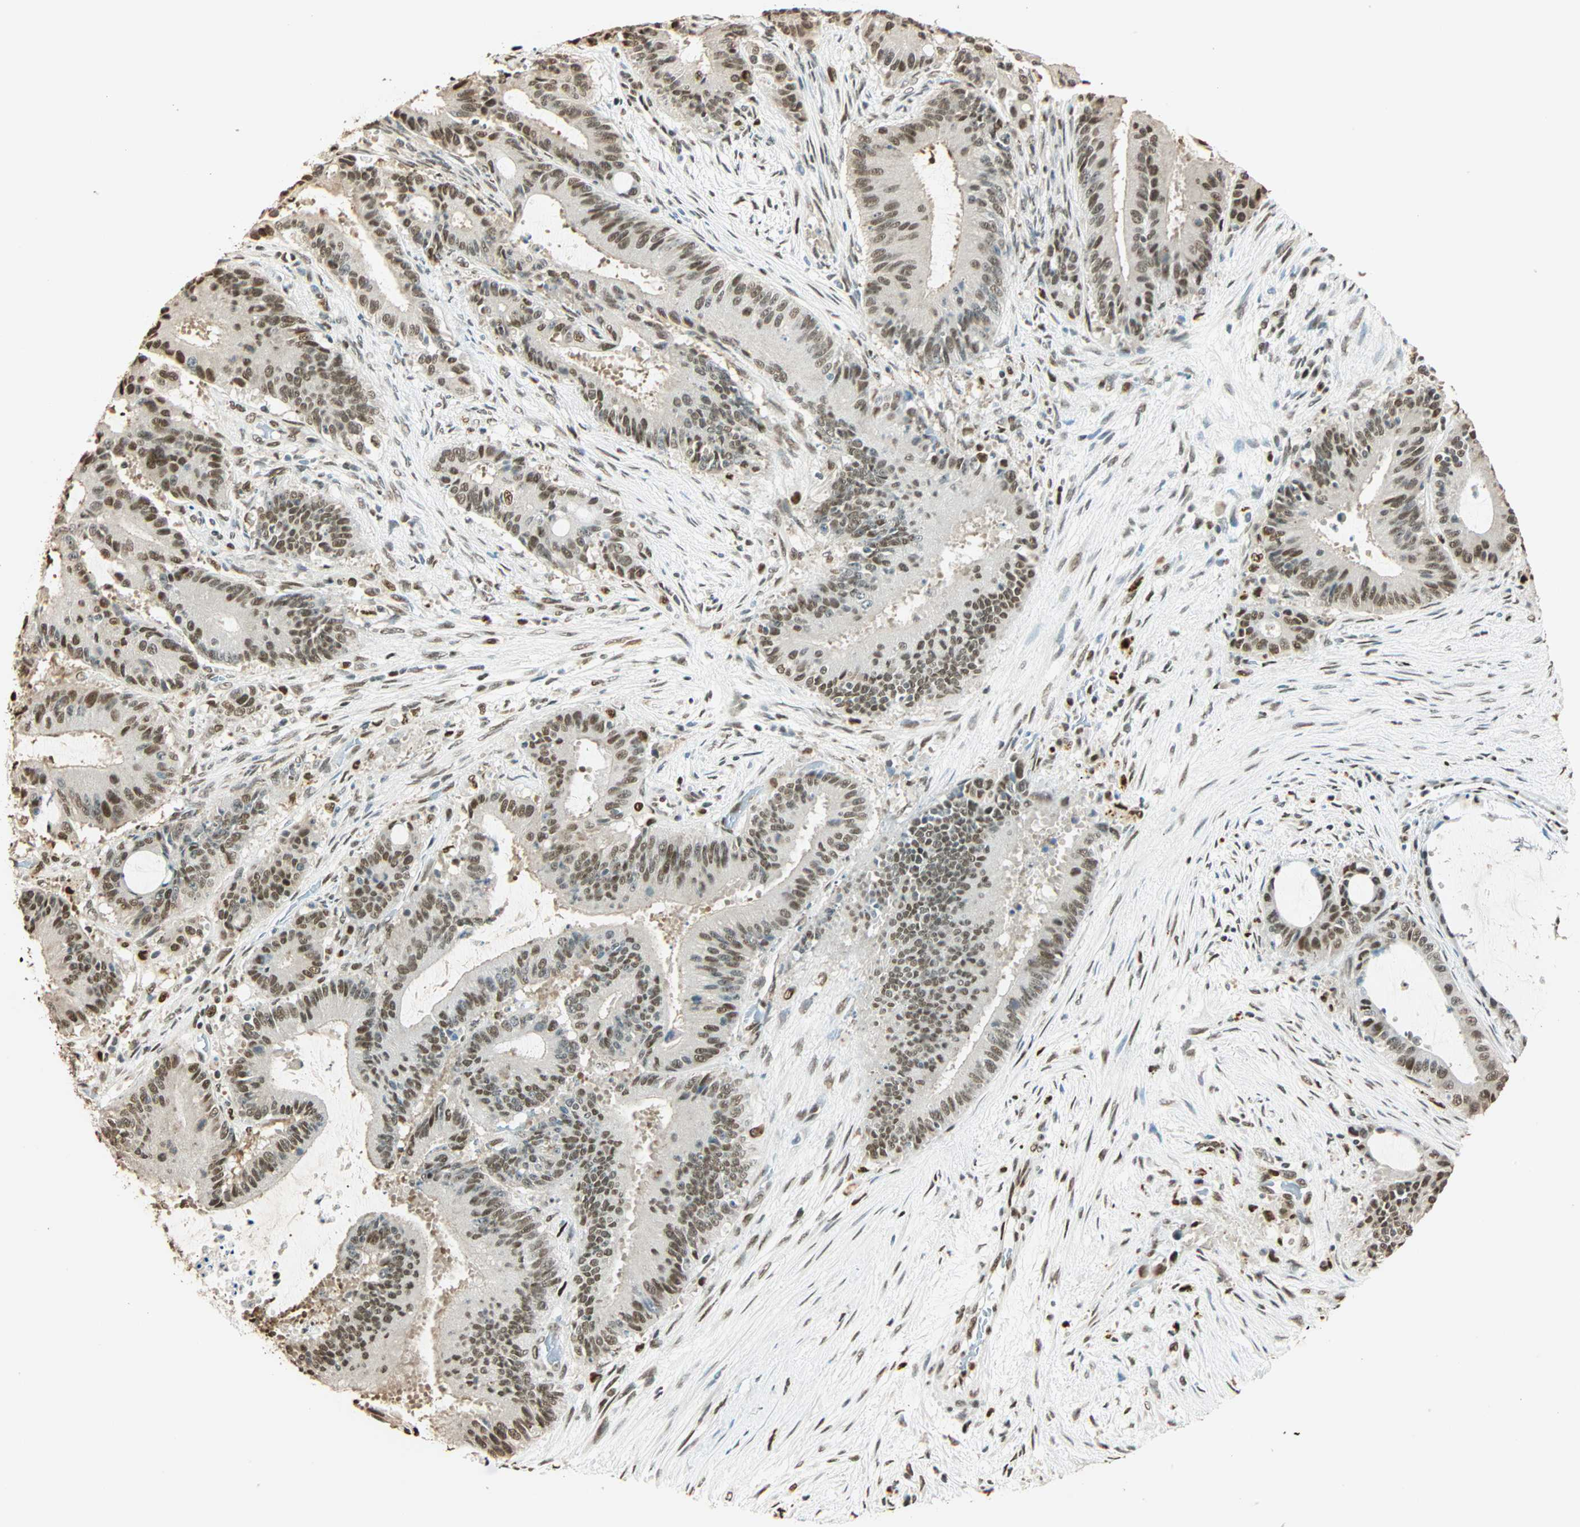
{"staining": {"intensity": "moderate", "quantity": "25%-75%", "location": "nuclear"}, "tissue": "liver cancer", "cell_type": "Tumor cells", "image_type": "cancer", "snomed": [{"axis": "morphology", "description": "Cholangiocarcinoma"}, {"axis": "topography", "description": "Liver"}], "caption": "There is medium levels of moderate nuclear expression in tumor cells of liver cancer (cholangiocarcinoma), as demonstrated by immunohistochemical staining (brown color).", "gene": "FANCG", "patient": {"sex": "female", "age": 73}}